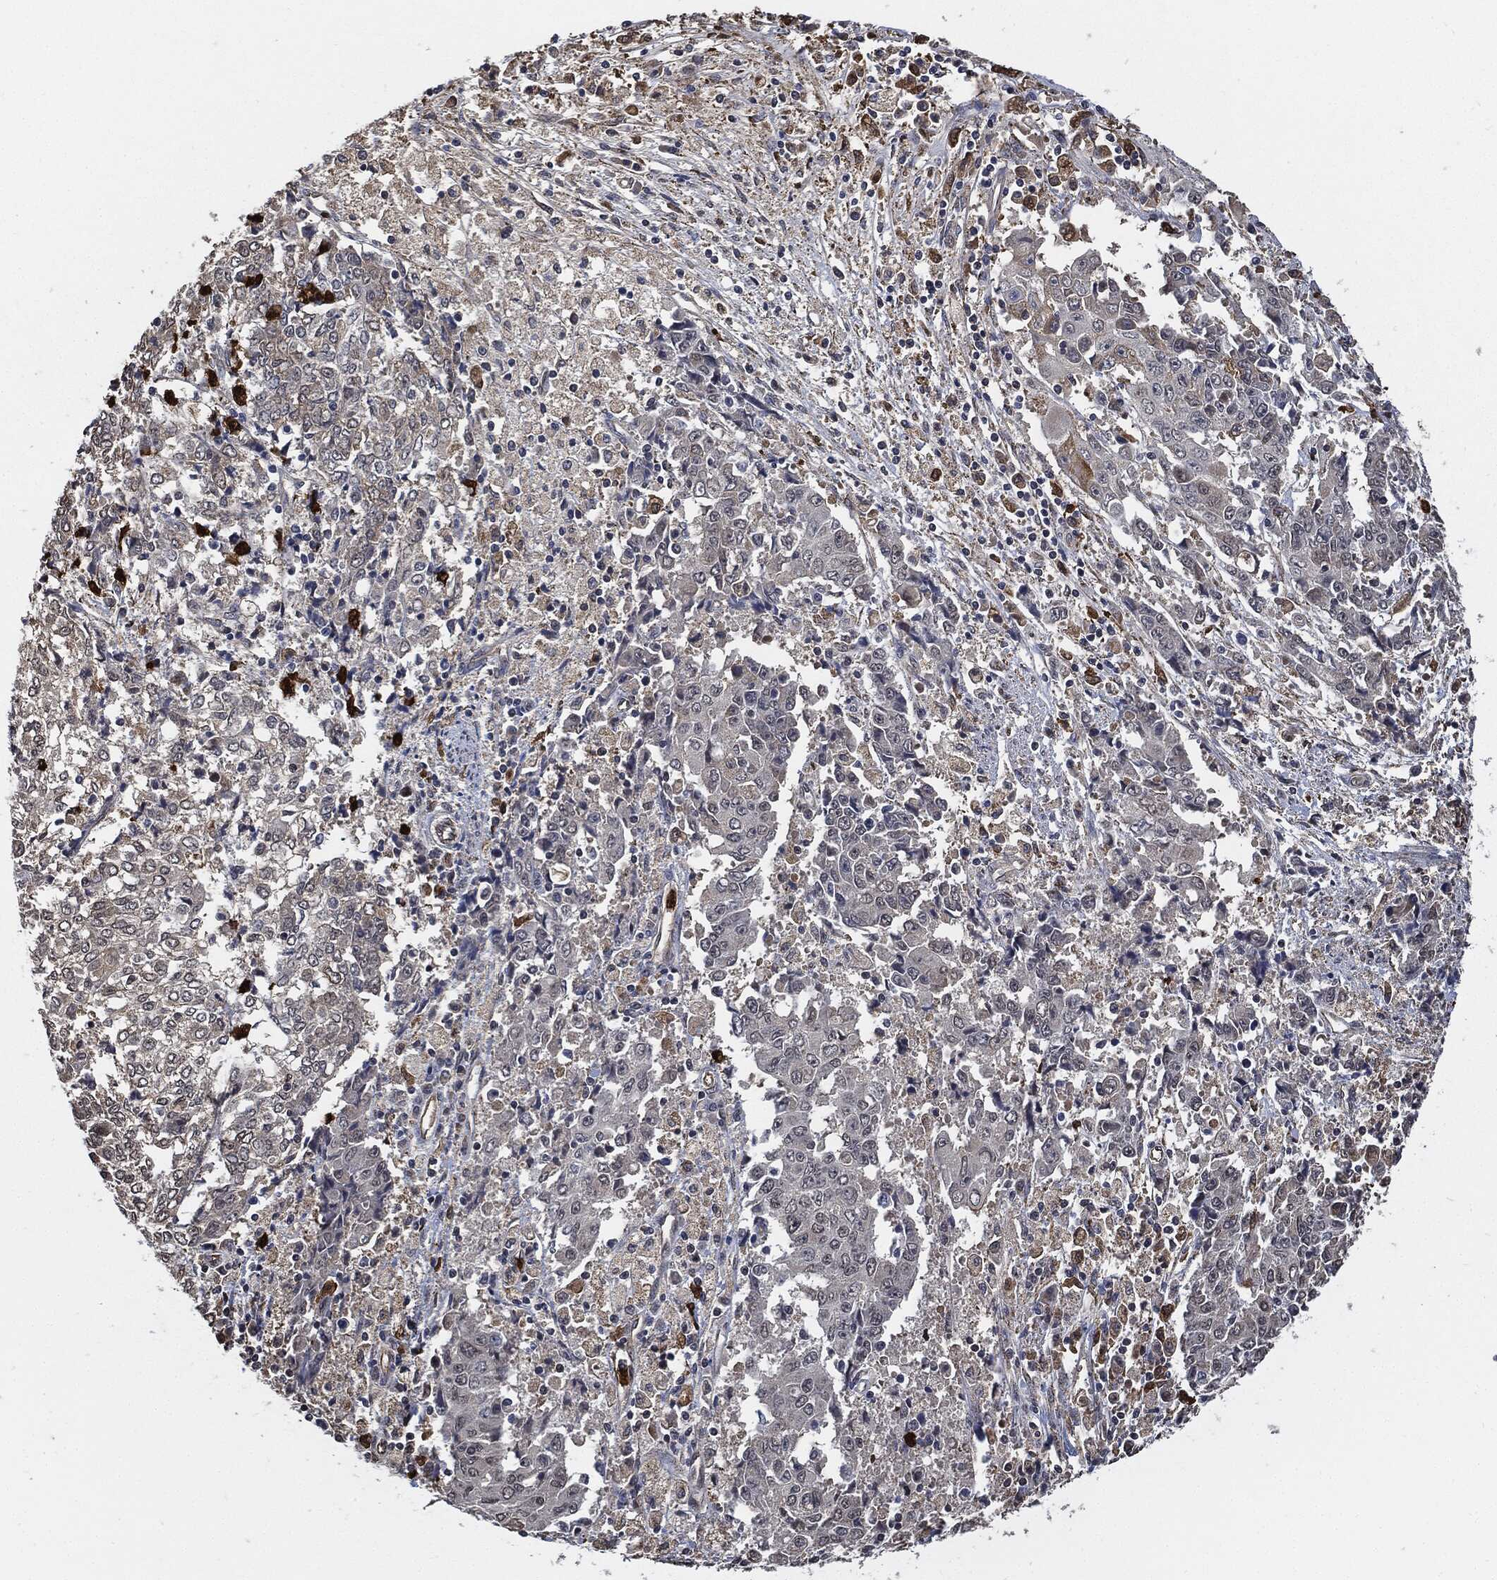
{"staining": {"intensity": "negative", "quantity": "none", "location": "none"}, "tissue": "ovarian cancer", "cell_type": "Tumor cells", "image_type": "cancer", "snomed": [{"axis": "morphology", "description": "Carcinoma, endometroid"}, {"axis": "topography", "description": "Ovary"}], "caption": "Protein analysis of ovarian cancer shows no significant positivity in tumor cells.", "gene": "S100A9", "patient": {"sex": "female", "age": 42}}